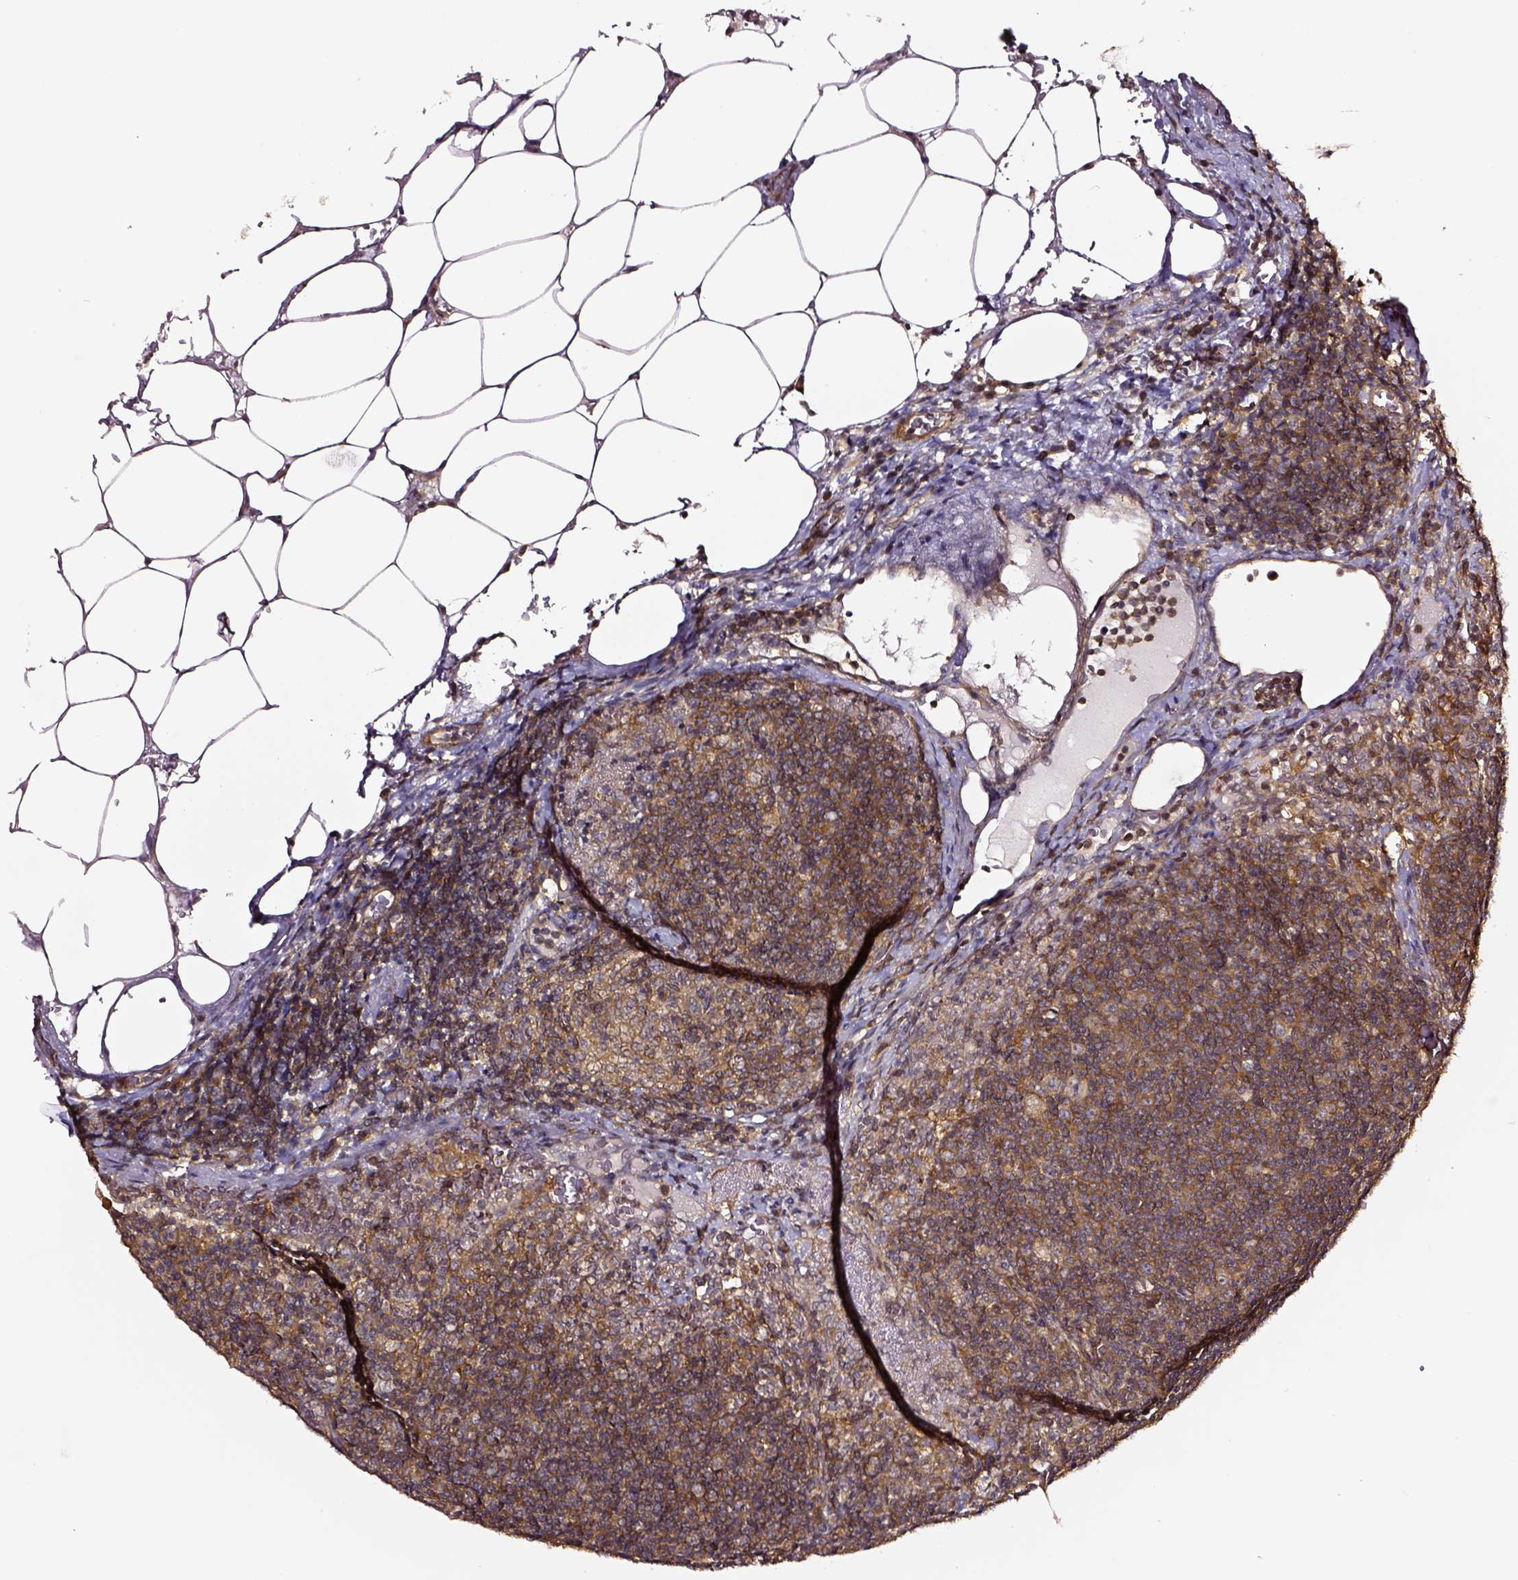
{"staining": {"intensity": "moderate", "quantity": ">75%", "location": "cytoplasmic/membranous"}, "tissue": "lymph node", "cell_type": "Germinal center cells", "image_type": "normal", "snomed": [{"axis": "morphology", "description": "Normal tissue, NOS"}, {"axis": "topography", "description": "Lymph node"}], "caption": "This photomicrograph demonstrates benign lymph node stained with immunohistochemistry (IHC) to label a protein in brown. The cytoplasmic/membranous of germinal center cells show moderate positivity for the protein. Nuclei are counter-stained blue.", "gene": "RASSF5", "patient": {"sex": "male", "age": 67}}